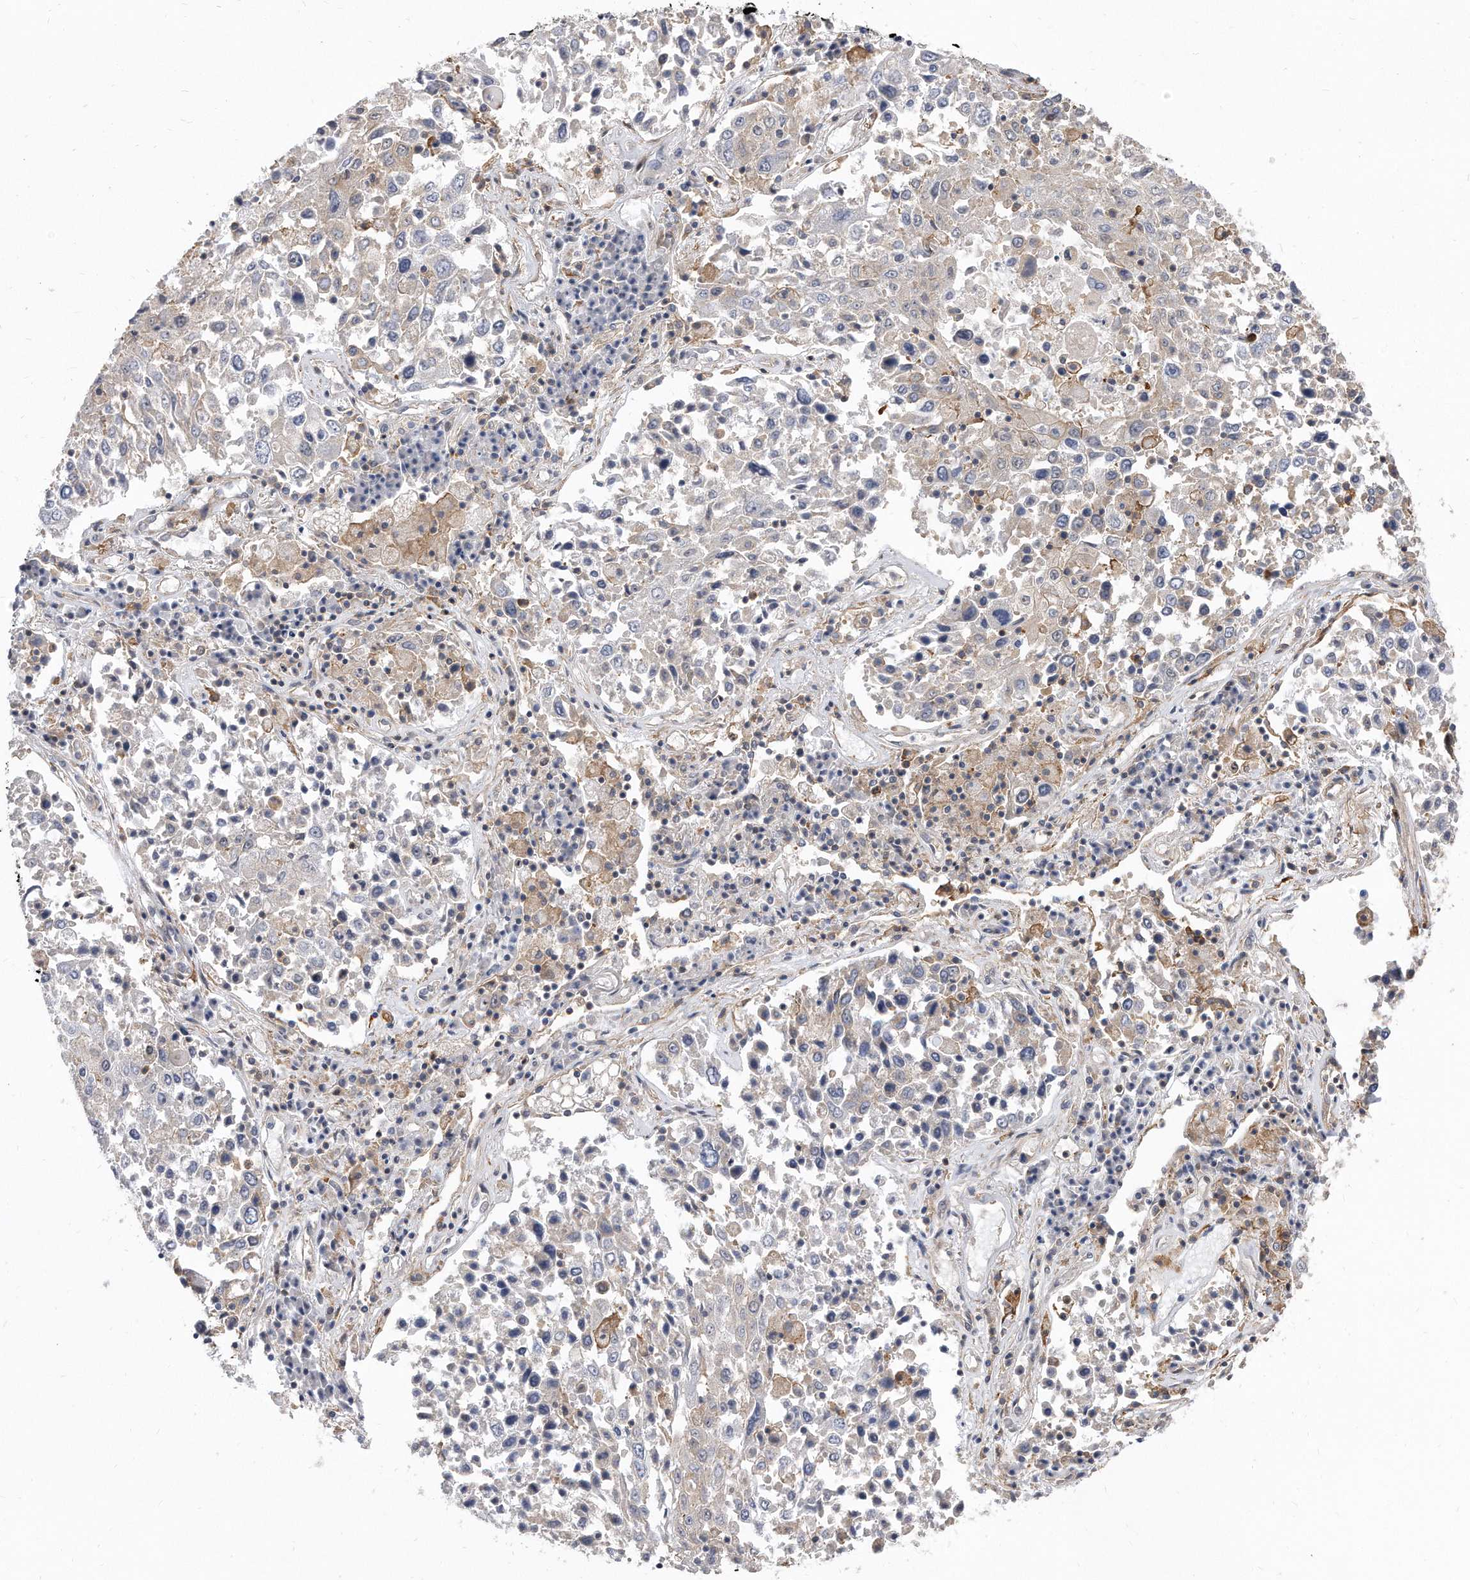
{"staining": {"intensity": "negative", "quantity": "none", "location": "none"}, "tissue": "lung cancer", "cell_type": "Tumor cells", "image_type": "cancer", "snomed": [{"axis": "morphology", "description": "Squamous cell carcinoma, NOS"}, {"axis": "topography", "description": "Lung"}], "caption": "There is no significant expression in tumor cells of lung cancer.", "gene": "TCP1", "patient": {"sex": "male", "age": 65}}